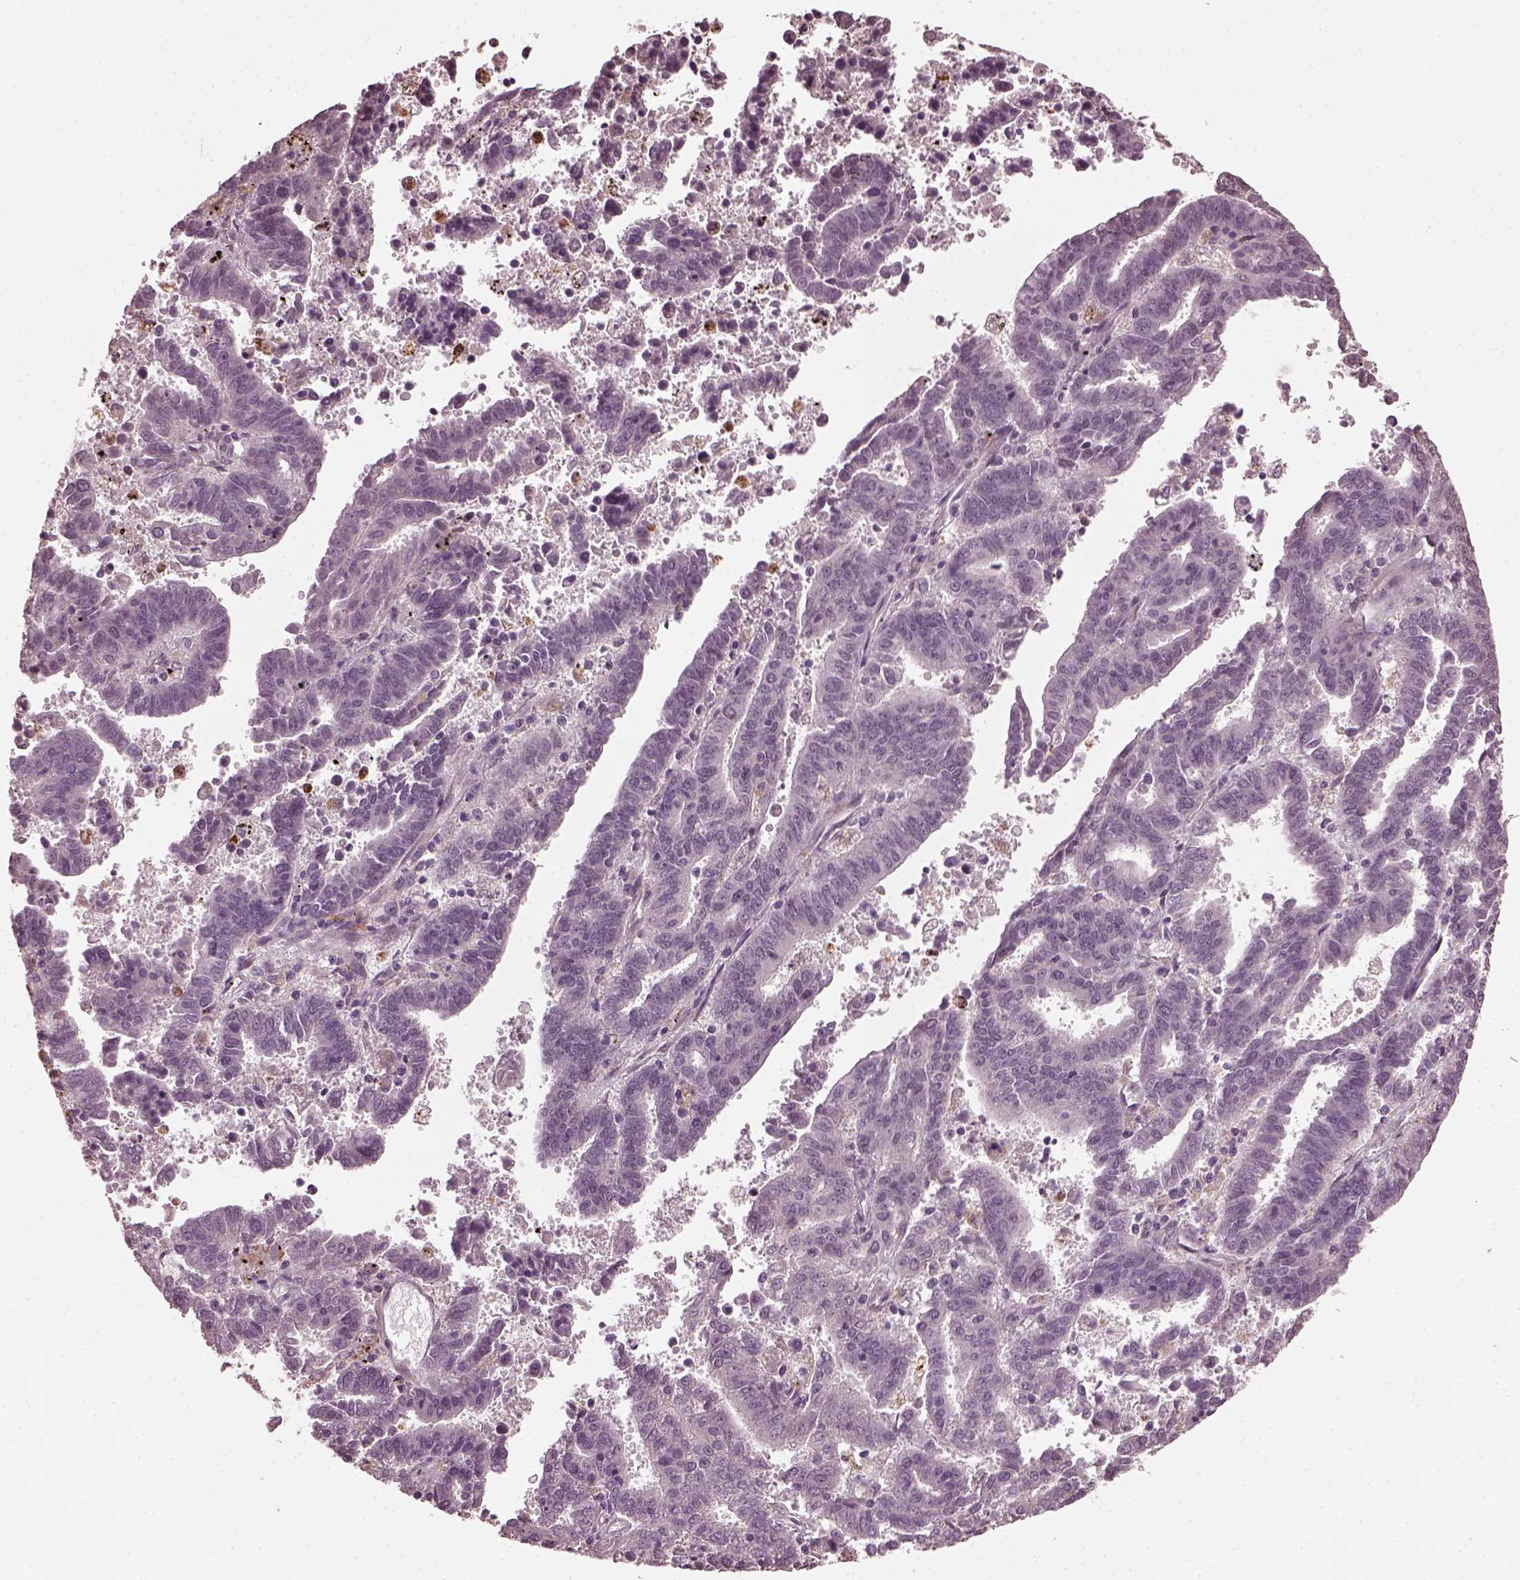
{"staining": {"intensity": "negative", "quantity": "none", "location": "none"}, "tissue": "endometrial cancer", "cell_type": "Tumor cells", "image_type": "cancer", "snomed": [{"axis": "morphology", "description": "Adenocarcinoma, NOS"}, {"axis": "topography", "description": "Uterus"}], "caption": "There is no significant positivity in tumor cells of endometrial cancer (adenocarcinoma). (DAB IHC, high magnification).", "gene": "RUFY3", "patient": {"sex": "female", "age": 83}}